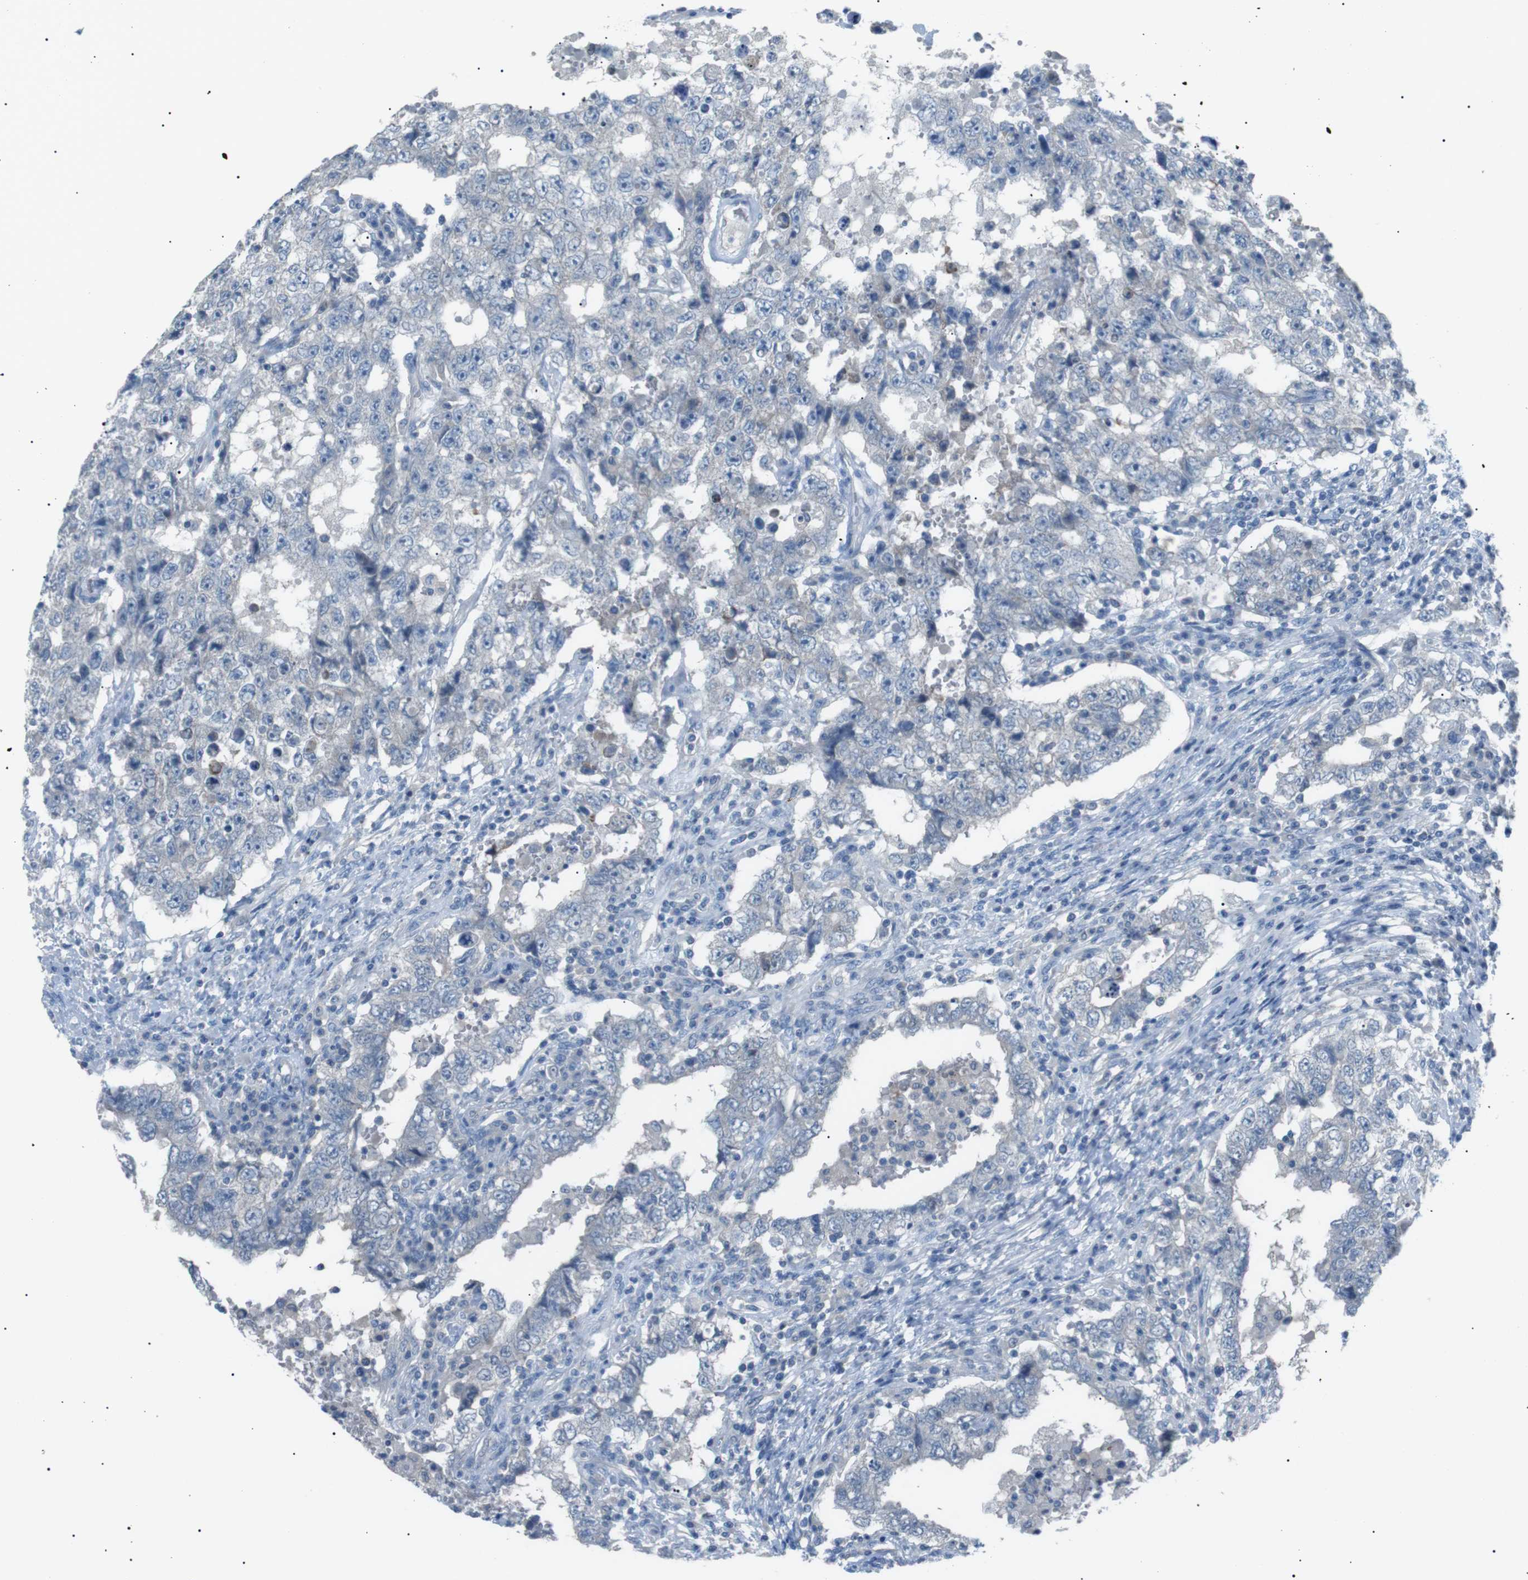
{"staining": {"intensity": "negative", "quantity": "none", "location": "none"}, "tissue": "testis cancer", "cell_type": "Tumor cells", "image_type": "cancer", "snomed": [{"axis": "morphology", "description": "Carcinoma, Embryonal, NOS"}, {"axis": "topography", "description": "Testis"}], "caption": "Human testis cancer (embryonal carcinoma) stained for a protein using IHC reveals no expression in tumor cells.", "gene": "CDH26", "patient": {"sex": "male", "age": 26}}